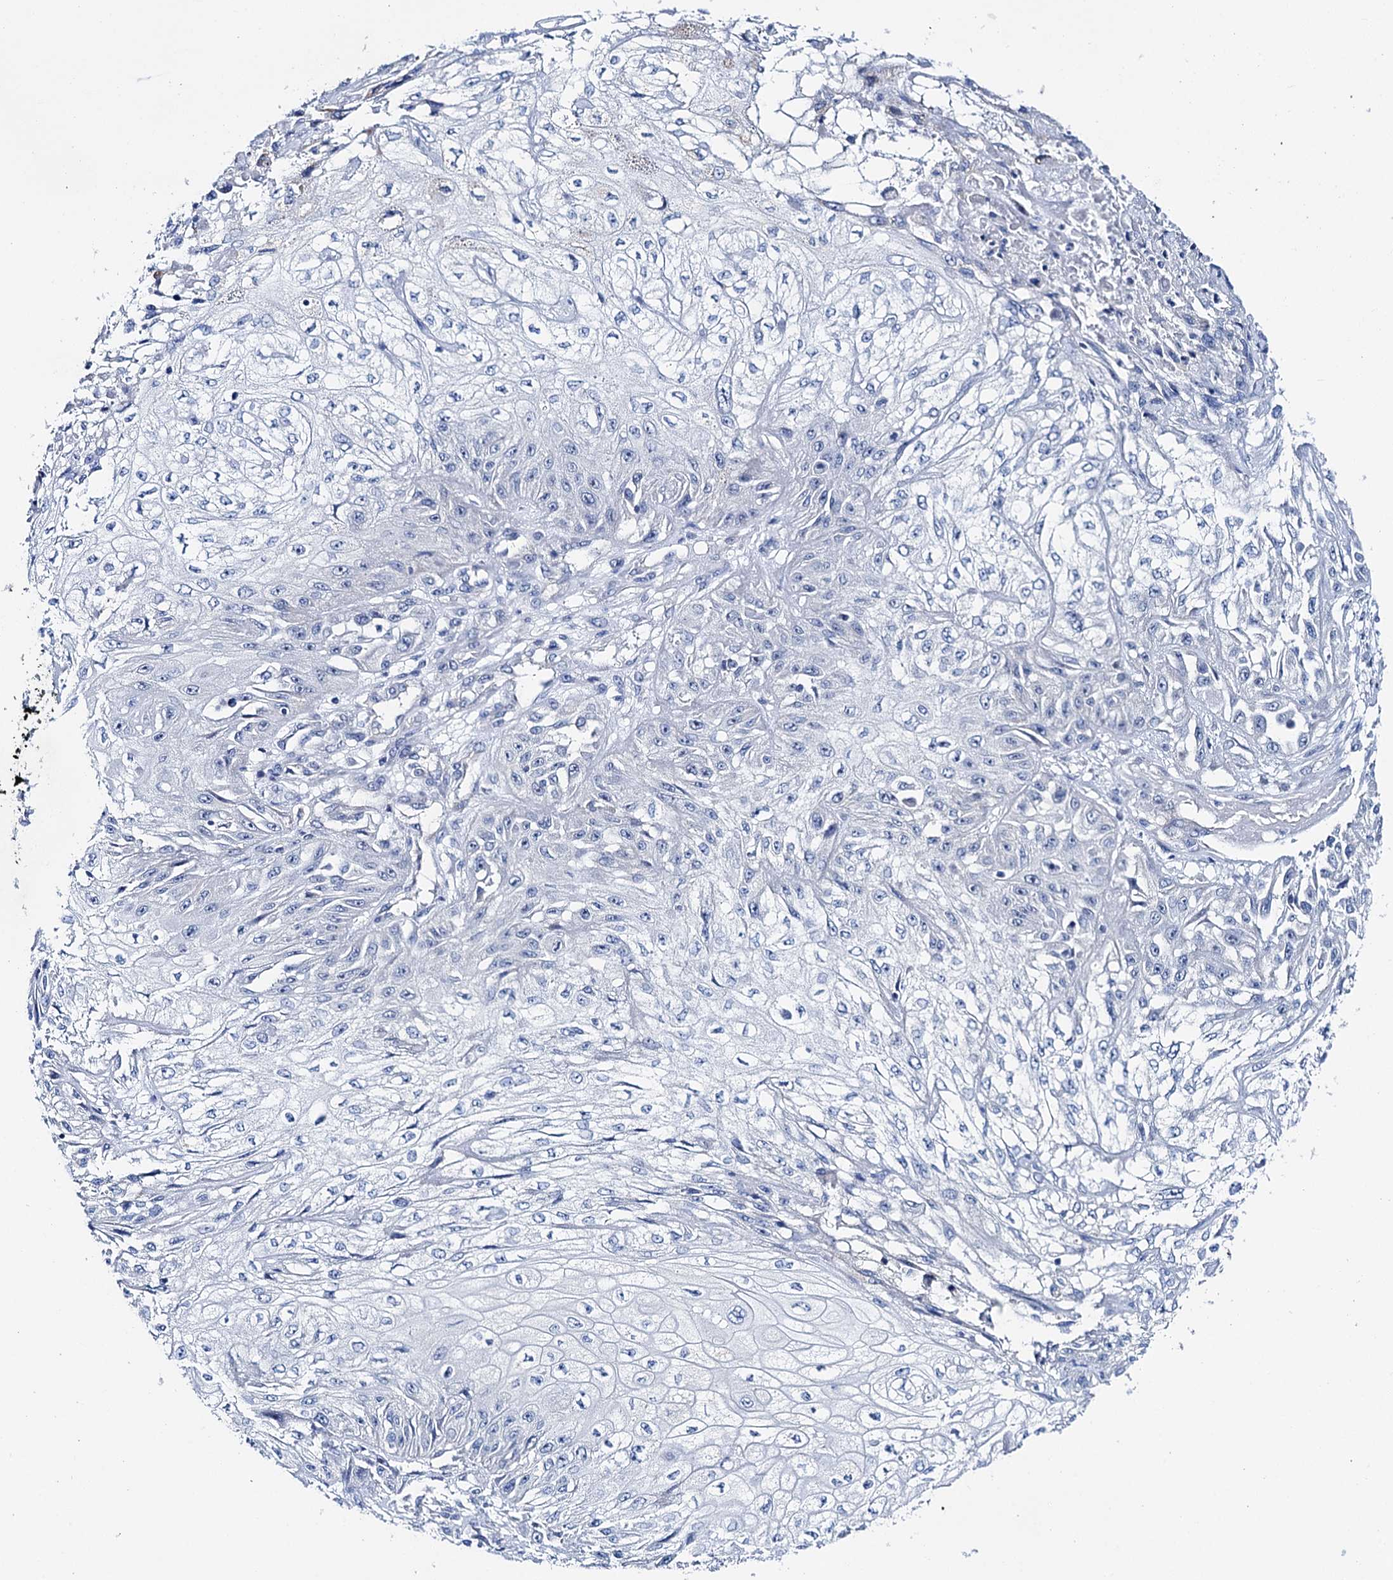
{"staining": {"intensity": "negative", "quantity": "none", "location": "none"}, "tissue": "skin cancer", "cell_type": "Tumor cells", "image_type": "cancer", "snomed": [{"axis": "morphology", "description": "Squamous cell carcinoma, NOS"}, {"axis": "morphology", "description": "Squamous cell carcinoma, metastatic, NOS"}, {"axis": "topography", "description": "Skin"}, {"axis": "topography", "description": "Lymph node"}], "caption": "IHC of human skin cancer displays no staining in tumor cells. The staining is performed using DAB brown chromogen with nuclei counter-stained in using hematoxylin.", "gene": "SHROOM1", "patient": {"sex": "male", "age": 75}}